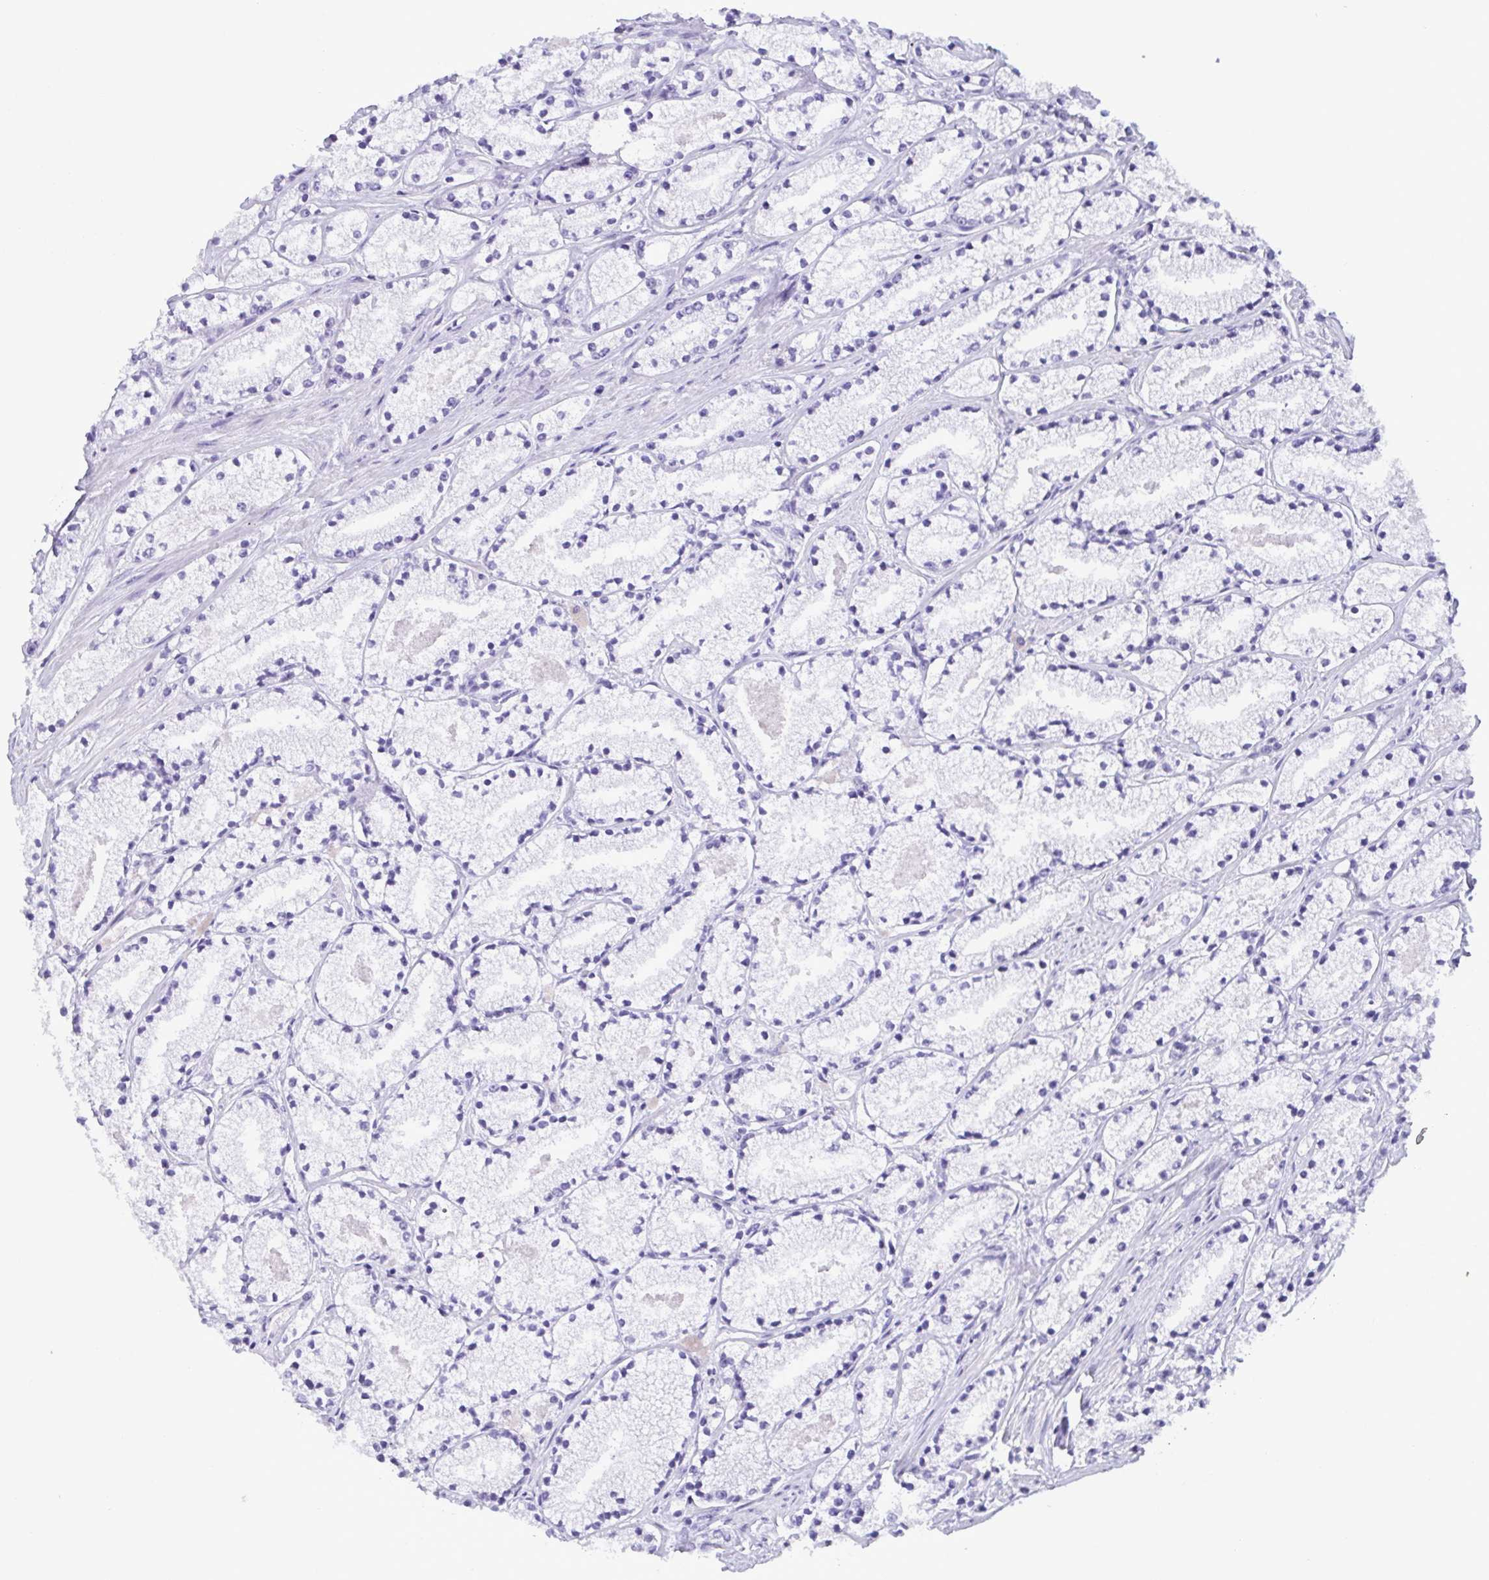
{"staining": {"intensity": "negative", "quantity": "none", "location": "none"}, "tissue": "prostate cancer", "cell_type": "Tumor cells", "image_type": "cancer", "snomed": [{"axis": "morphology", "description": "Adenocarcinoma, High grade"}, {"axis": "topography", "description": "Prostate"}], "caption": "IHC of prostate cancer (adenocarcinoma (high-grade)) reveals no expression in tumor cells.", "gene": "LTF", "patient": {"sex": "male", "age": 63}}